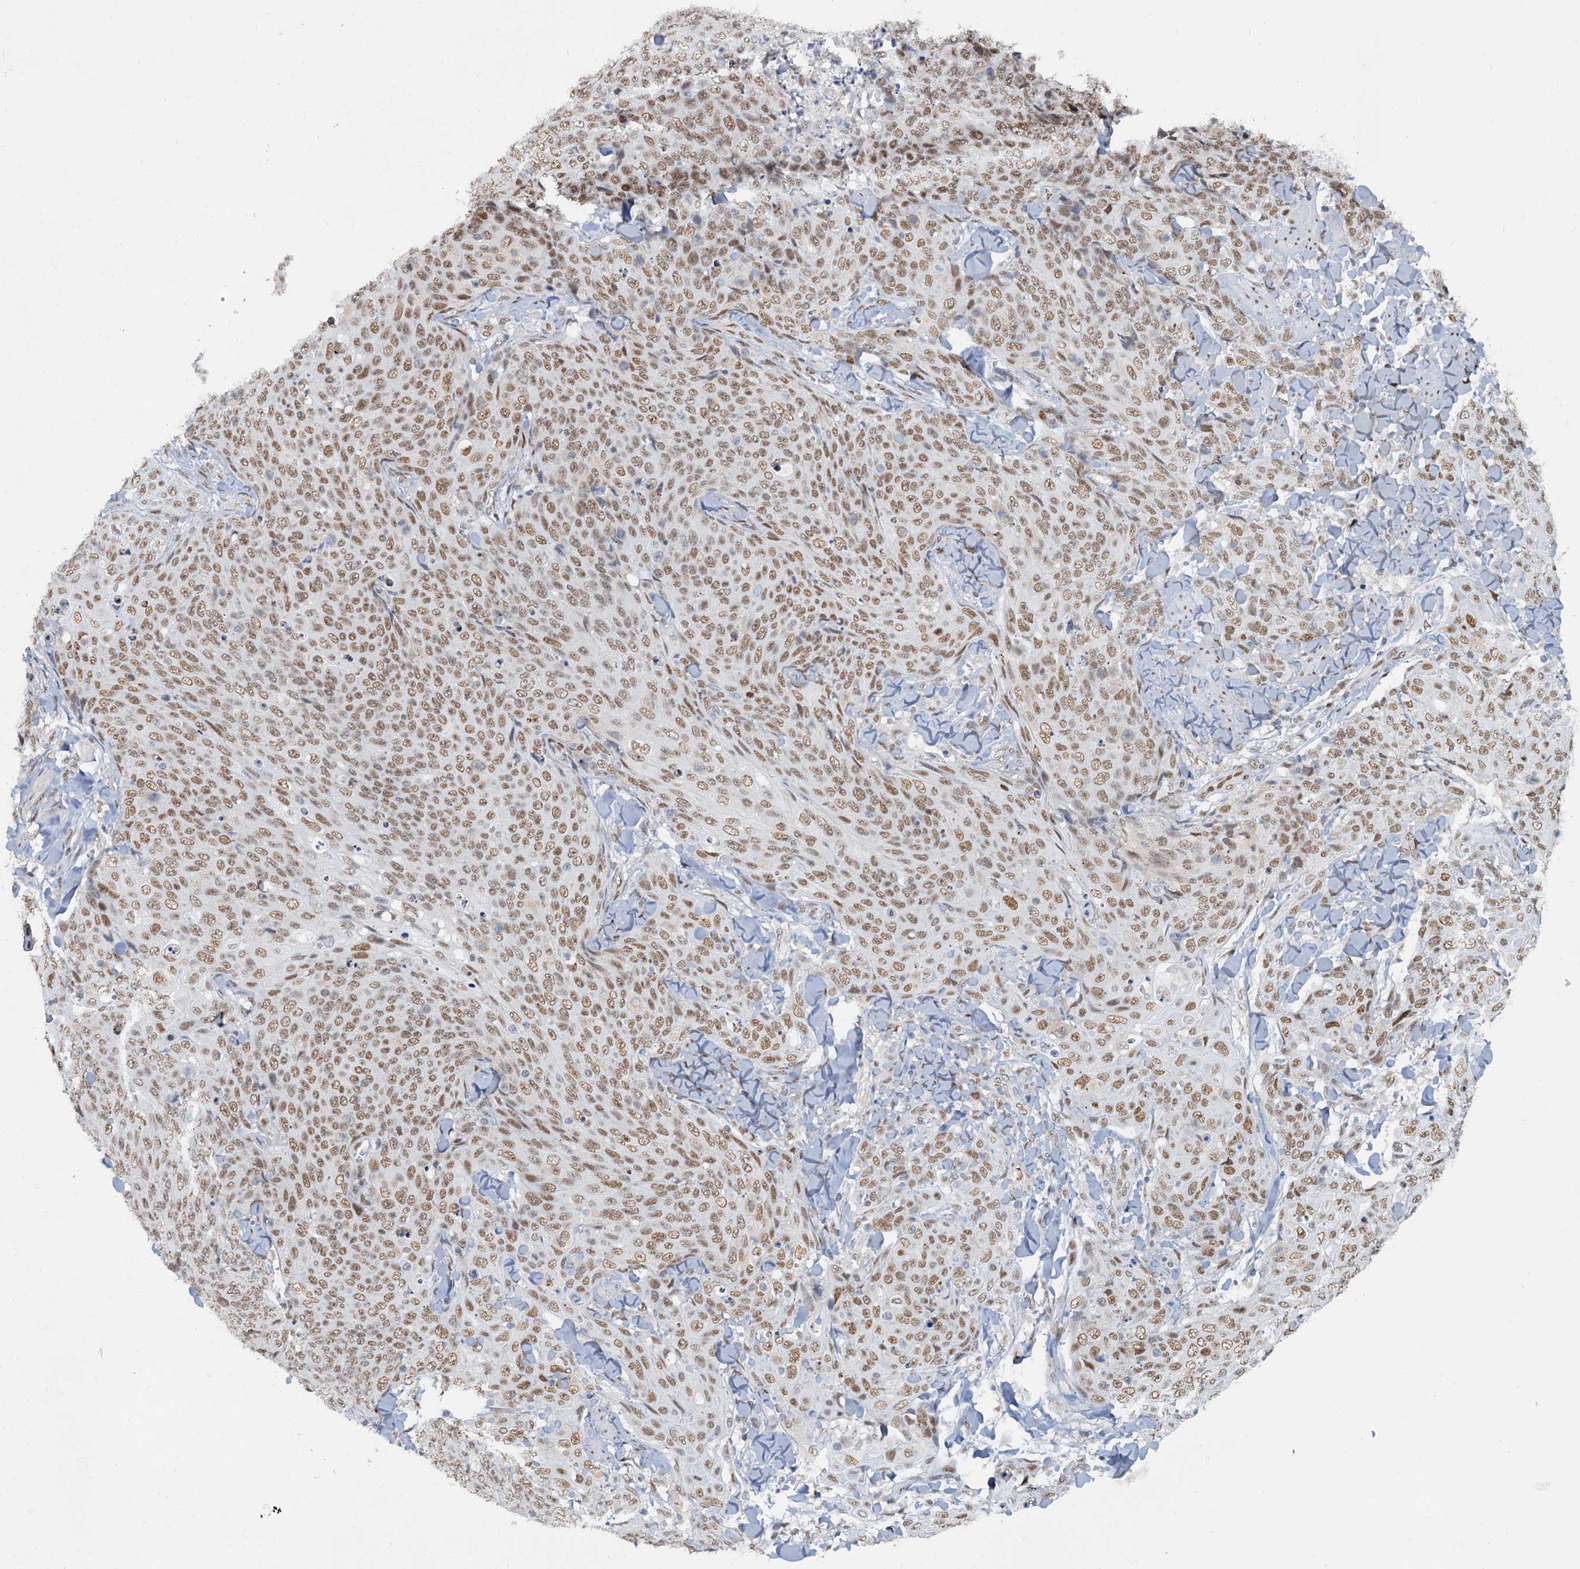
{"staining": {"intensity": "moderate", "quantity": ">75%", "location": "nuclear"}, "tissue": "skin cancer", "cell_type": "Tumor cells", "image_type": "cancer", "snomed": [{"axis": "morphology", "description": "Squamous cell carcinoma, NOS"}, {"axis": "topography", "description": "Skin"}, {"axis": "topography", "description": "Vulva"}], "caption": "A medium amount of moderate nuclear expression is present in about >75% of tumor cells in skin squamous cell carcinoma tissue.", "gene": "RPRD1A", "patient": {"sex": "female", "age": 85}}